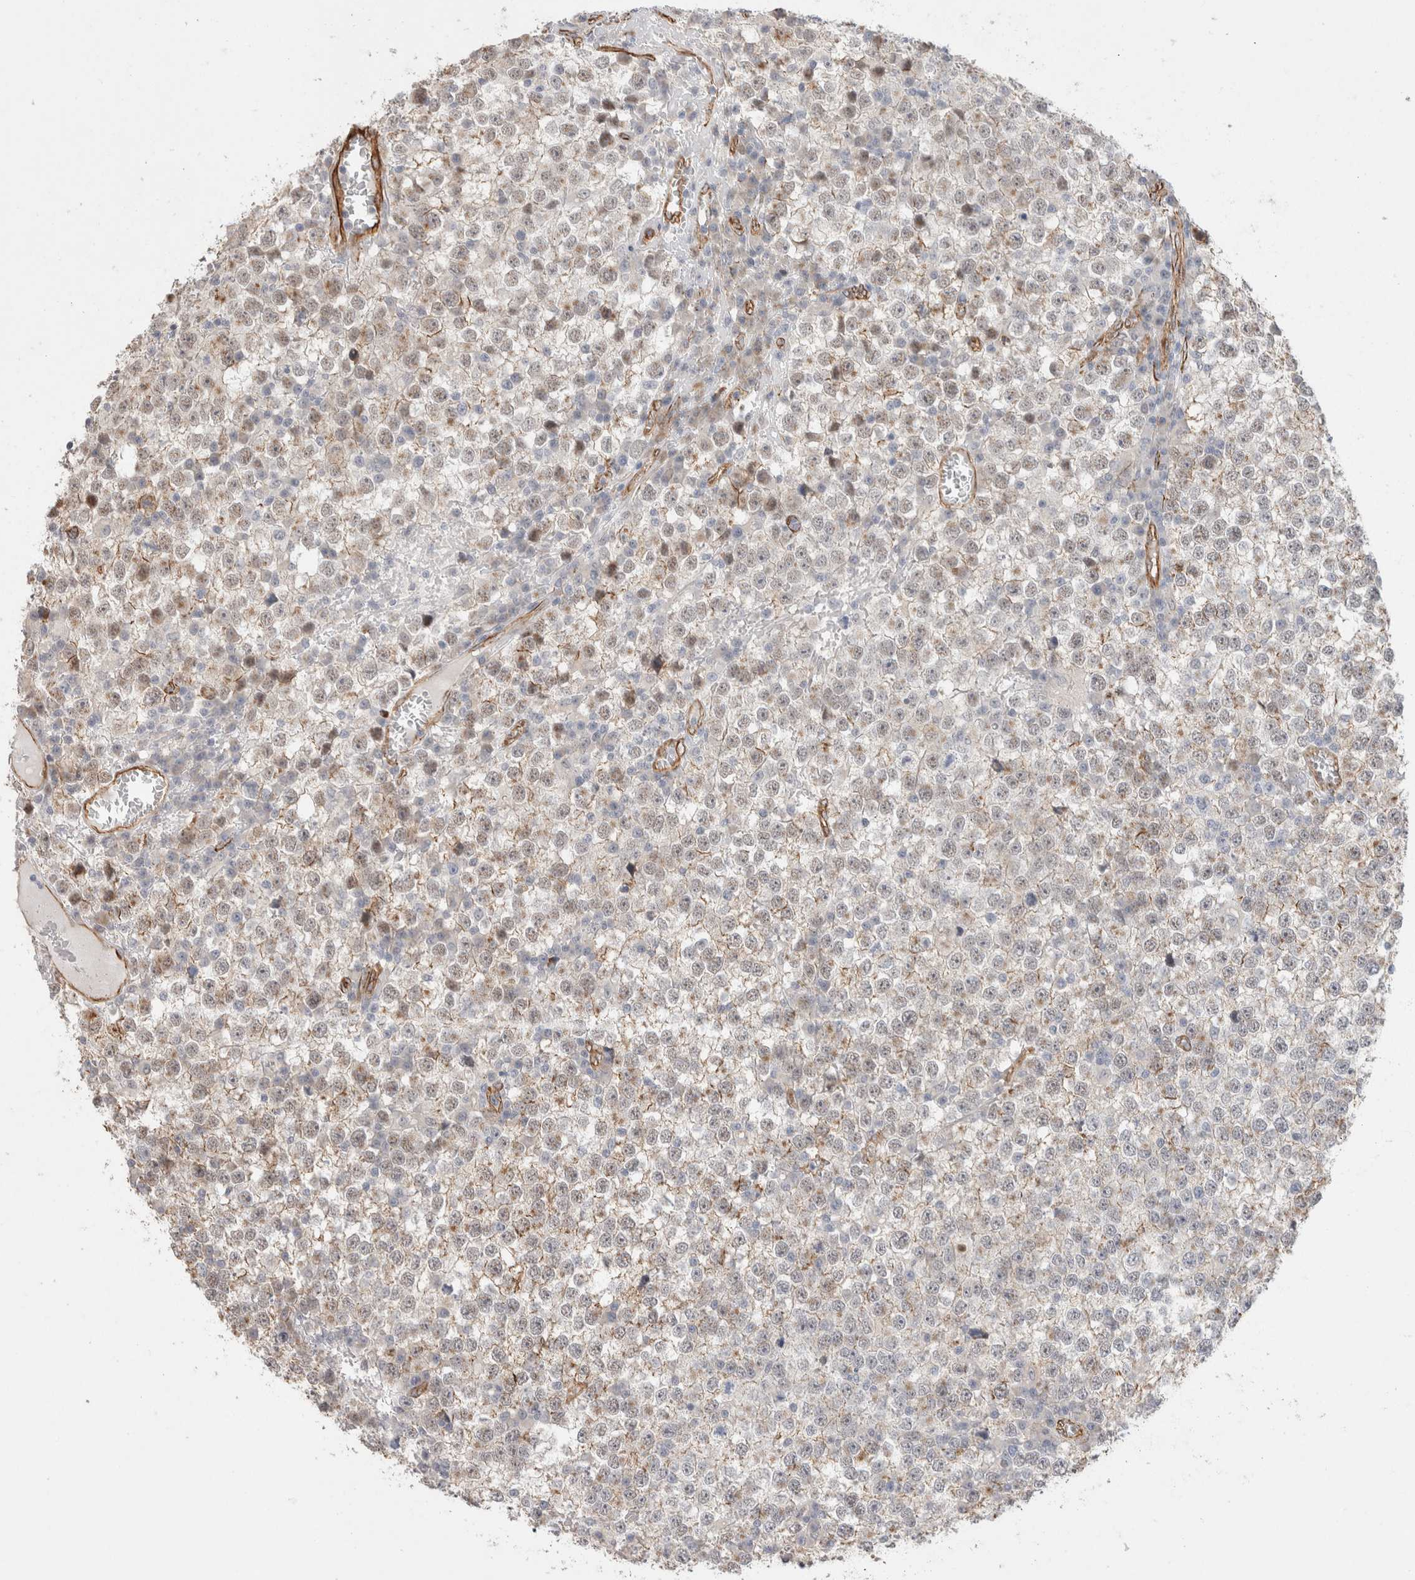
{"staining": {"intensity": "weak", "quantity": "25%-75%", "location": "cytoplasmic/membranous,nuclear"}, "tissue": "testis cancer", "cell_type": "Tumor cells", "image_type": "cancer", "snomed": [{"axis": "morphology", "description": "Seminoma, NOS"}, {"axis": "topography", "description": "Testis"}], "caption": "Protein expression analysis of human testis cancer reveals weak cytoplasmic/membranous and nuclear positivity in about 25%-75% of tumor cells.", "gene": "CAAP1", "patient": {"sex": "male", "age": 65}}